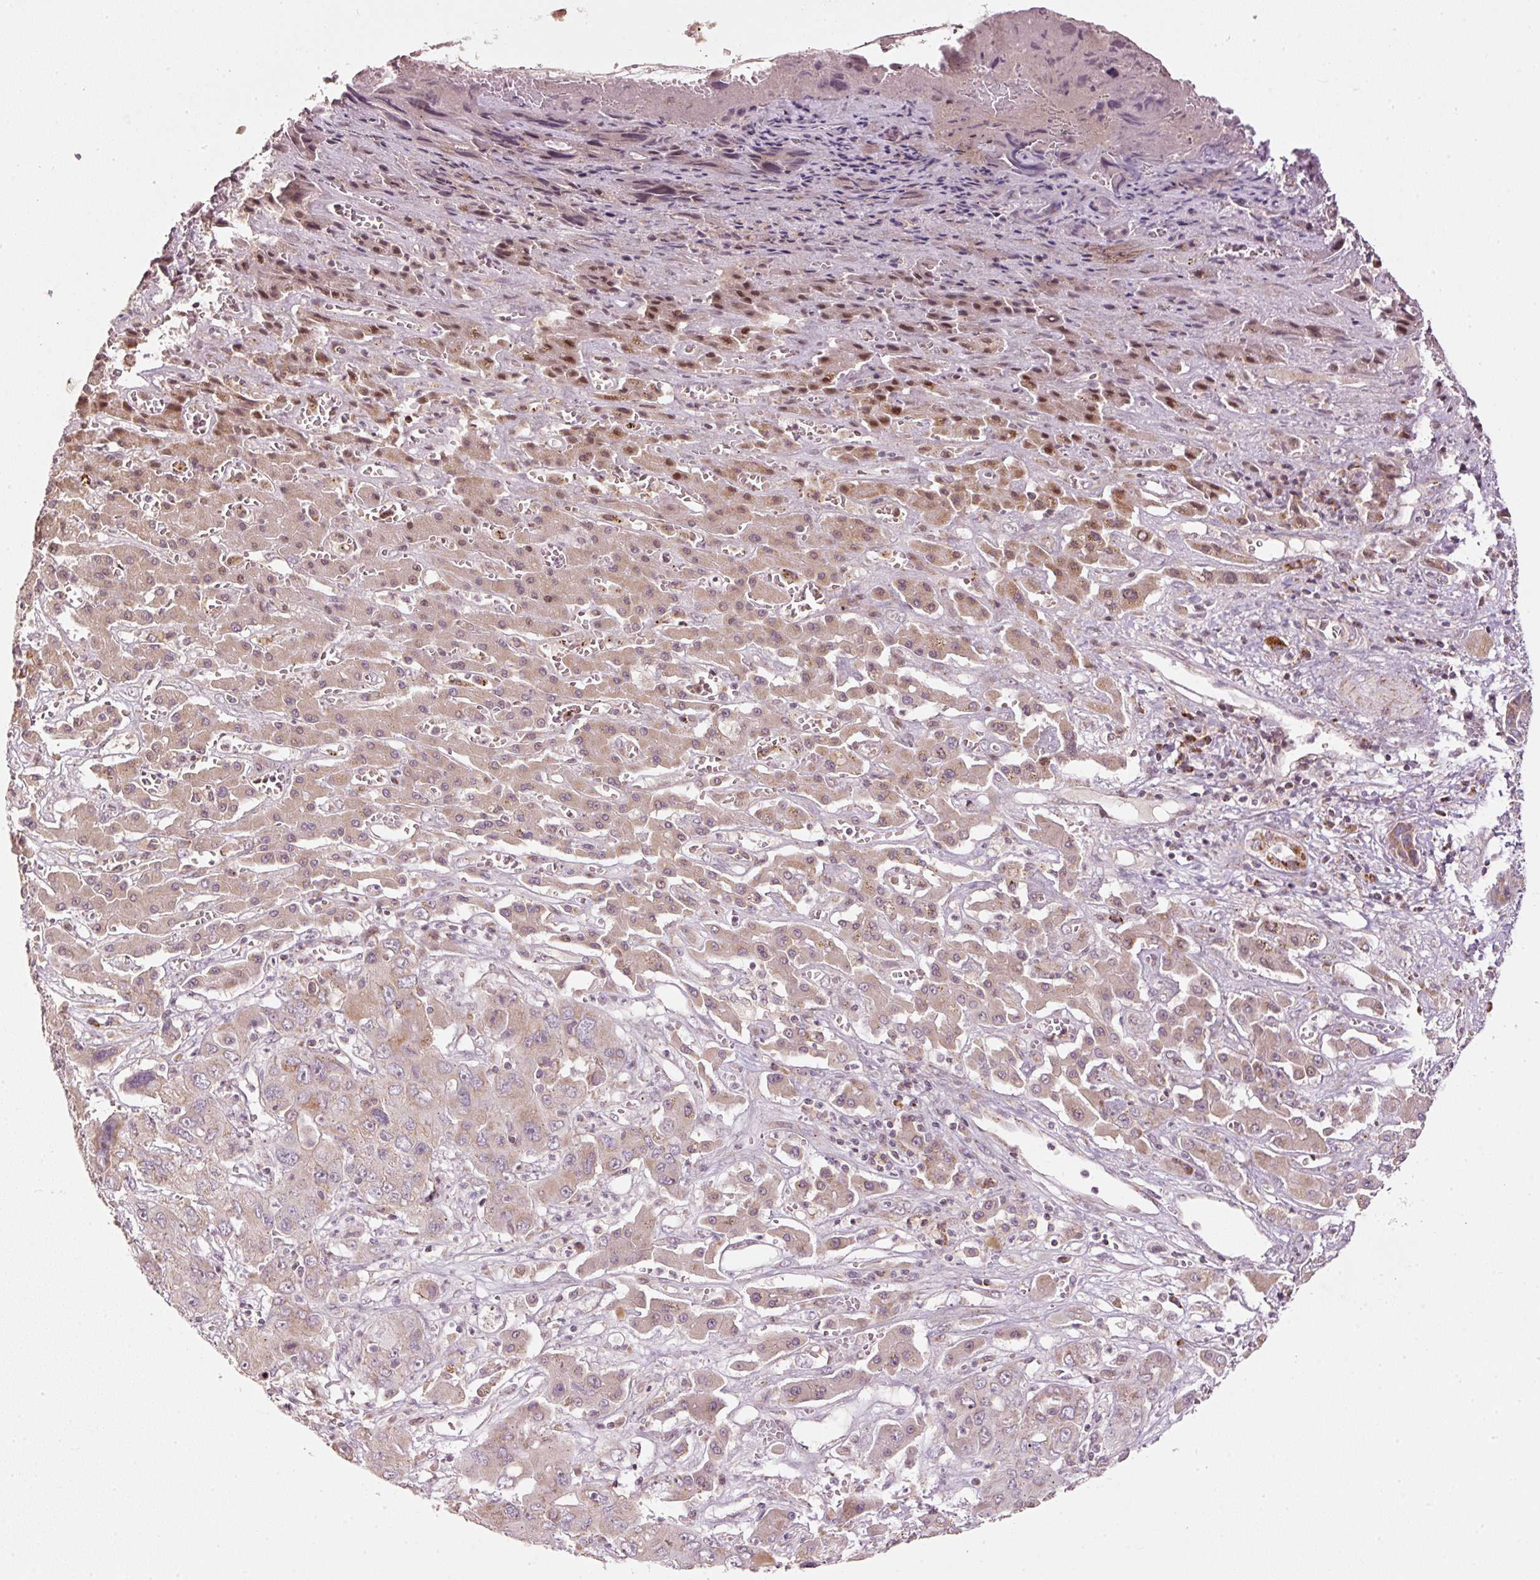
{"staining": {"intensity": "moderate", "quantity": "<25%", "location": "cytoplasmic/membranous"}, "tissue": "liver cancer", "cell_type": "Tumor cells", "image_type": "cancer", "snomed": [{"axis": "morphology", "description": "Cholangiocarcinoma"}, {"axis": "topography", "description": "Liver"}], "caption": "Immunohistochemistry micrograph of liver cancer (cholangiocarcinoma) stained for a protein (brown), which displays low levels of moderate cytoplasmic/membranous expression in about <25% of tumor cells.", "gene": "TOB2", "patient": {"sex": "male", "age": 67}}